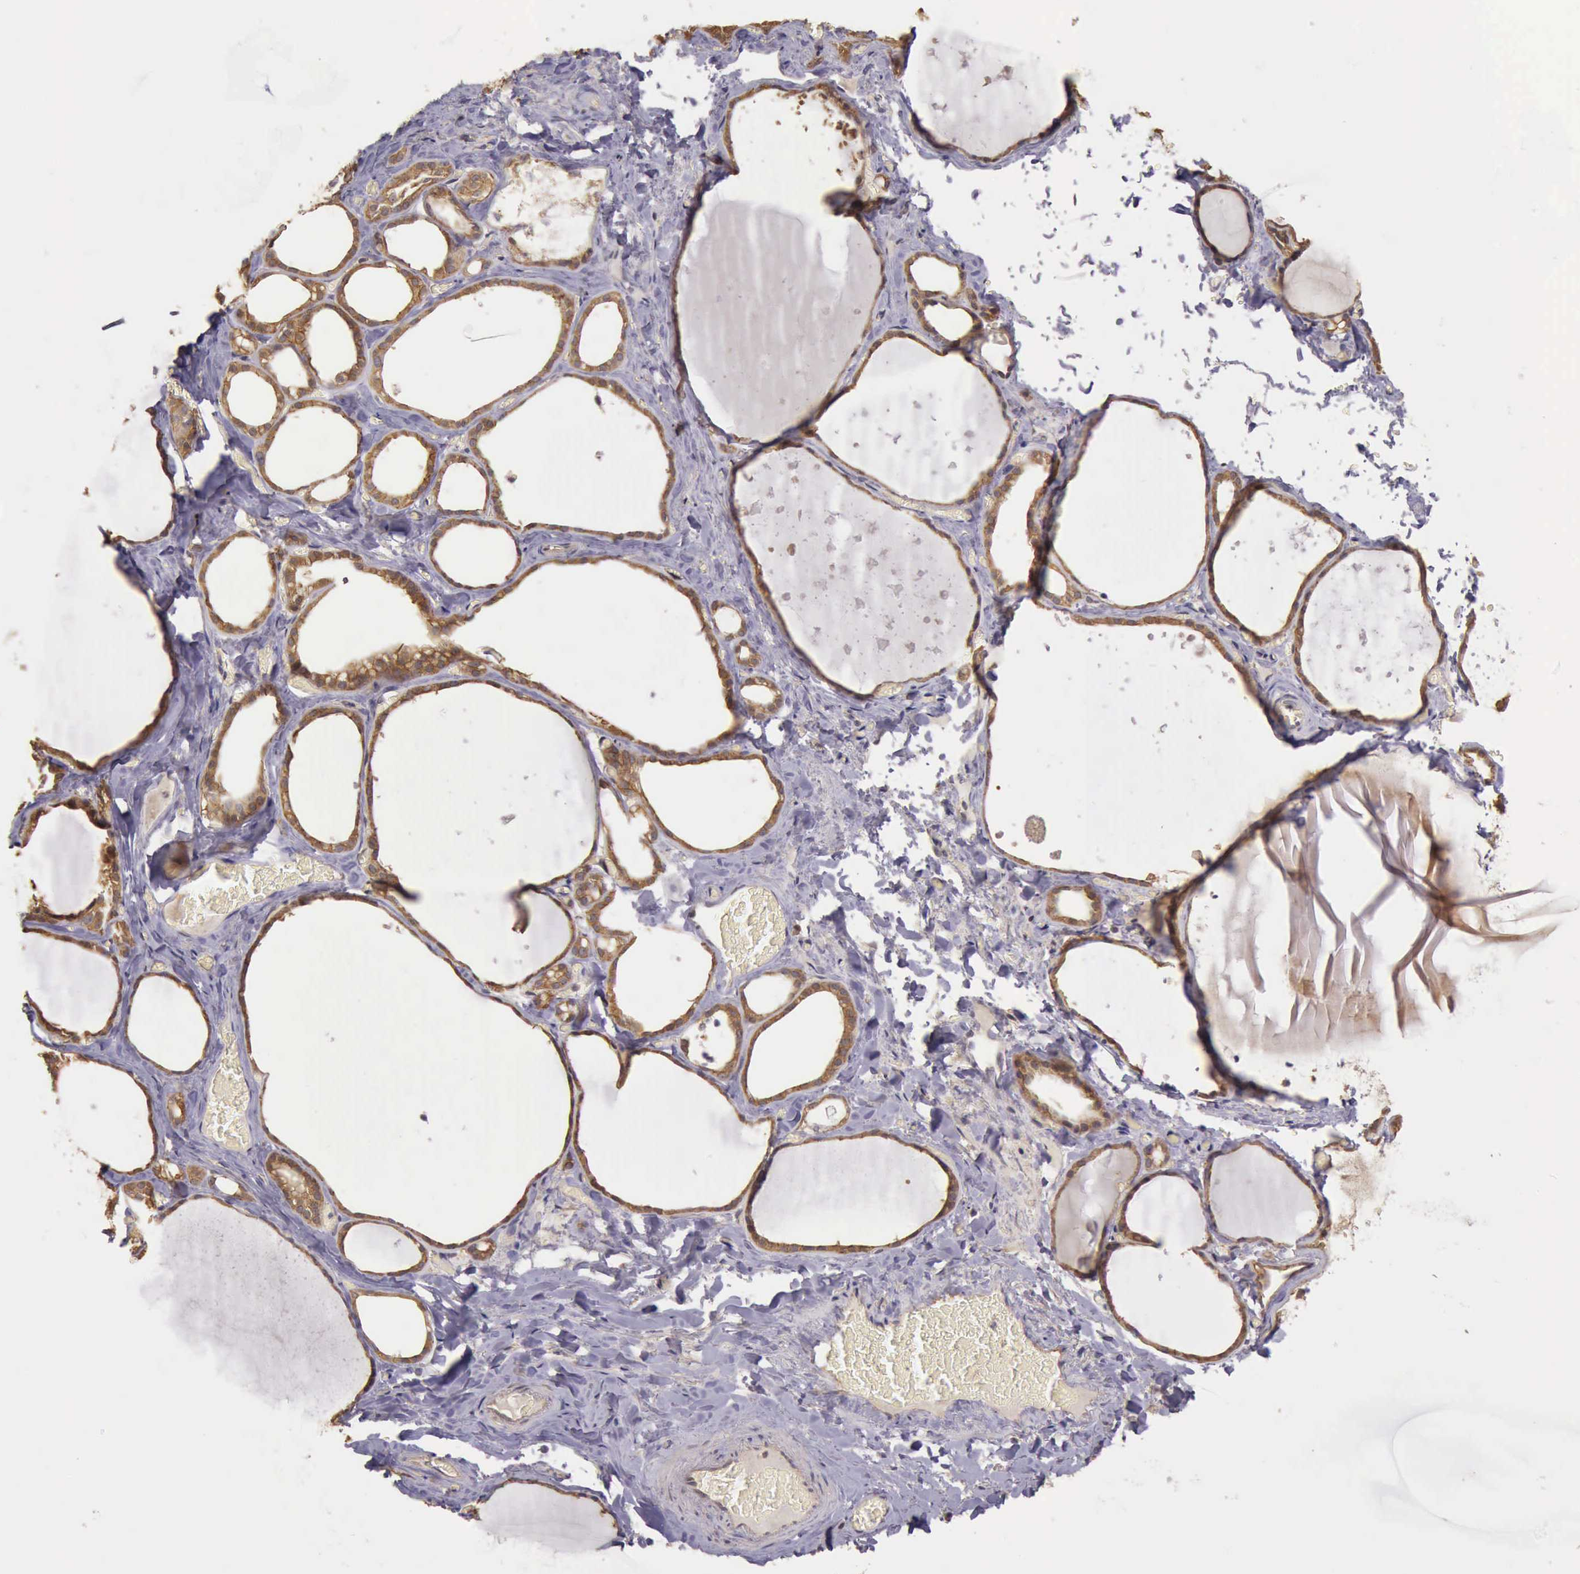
{"staining": {"intensity": "strong", "quantity": ">75%", "location": "cytoplasmic/membranous"}, "tissue": "thyroid gland", "cell_type": "Glandular cells", "image_type": "normal", "snomed": [{"axis": "morphology", "description": "Normal tissue, NOS"}, {"axis": "topography", "description": "Thyroid gland"}], "caption": "Strong cytoplasmic/membranous staining for a protein is appreciated in approximately >75% of glandular cells of unremarkable thyroid gland using immunohistochemistry.", "gene": "EIF5", "patient": {"sex": "male", "age": 76}}